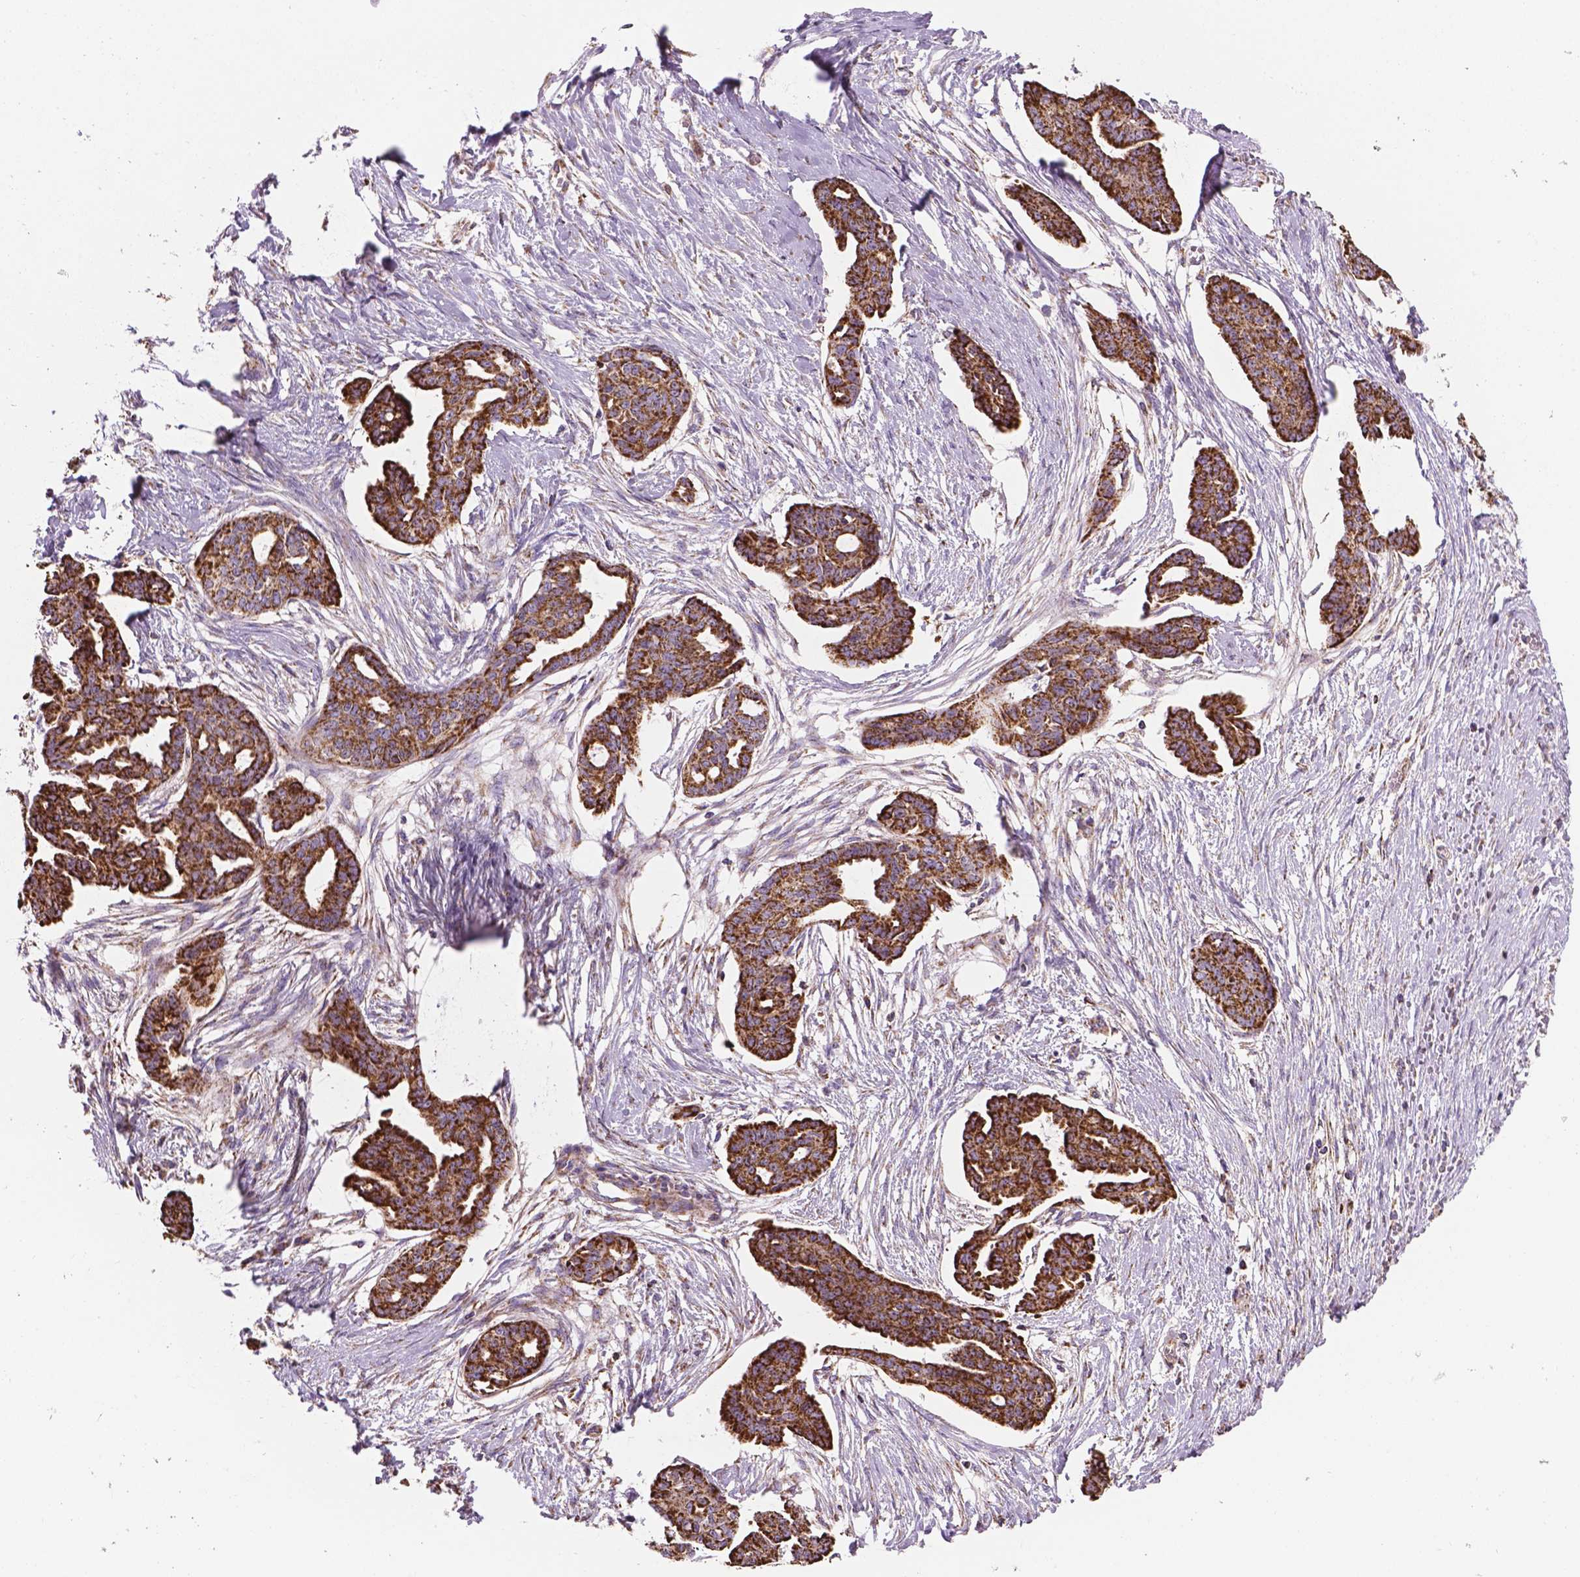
{"staining": {"intensity": "strong", "quantity": ">75%", "location": "cytoplasmic/membranous"}, "tissue": "ovarian cancer", "cell_type": "Tumor cells", "image_type": "cancer", "snomed": [{"axis": "morphology", "description": "Cystadenocarcinoma, serous, NOS"}, {"axis": "topography", "description": "Ovary"}], "caption": "Serous cystadenocarcinoma (ovarian) tissue shows strong cytoplasmic/membranous expression in about >75% of tumor cells", "gene": "PIBF1", "patient": {"sex": "female", "age": 71}}